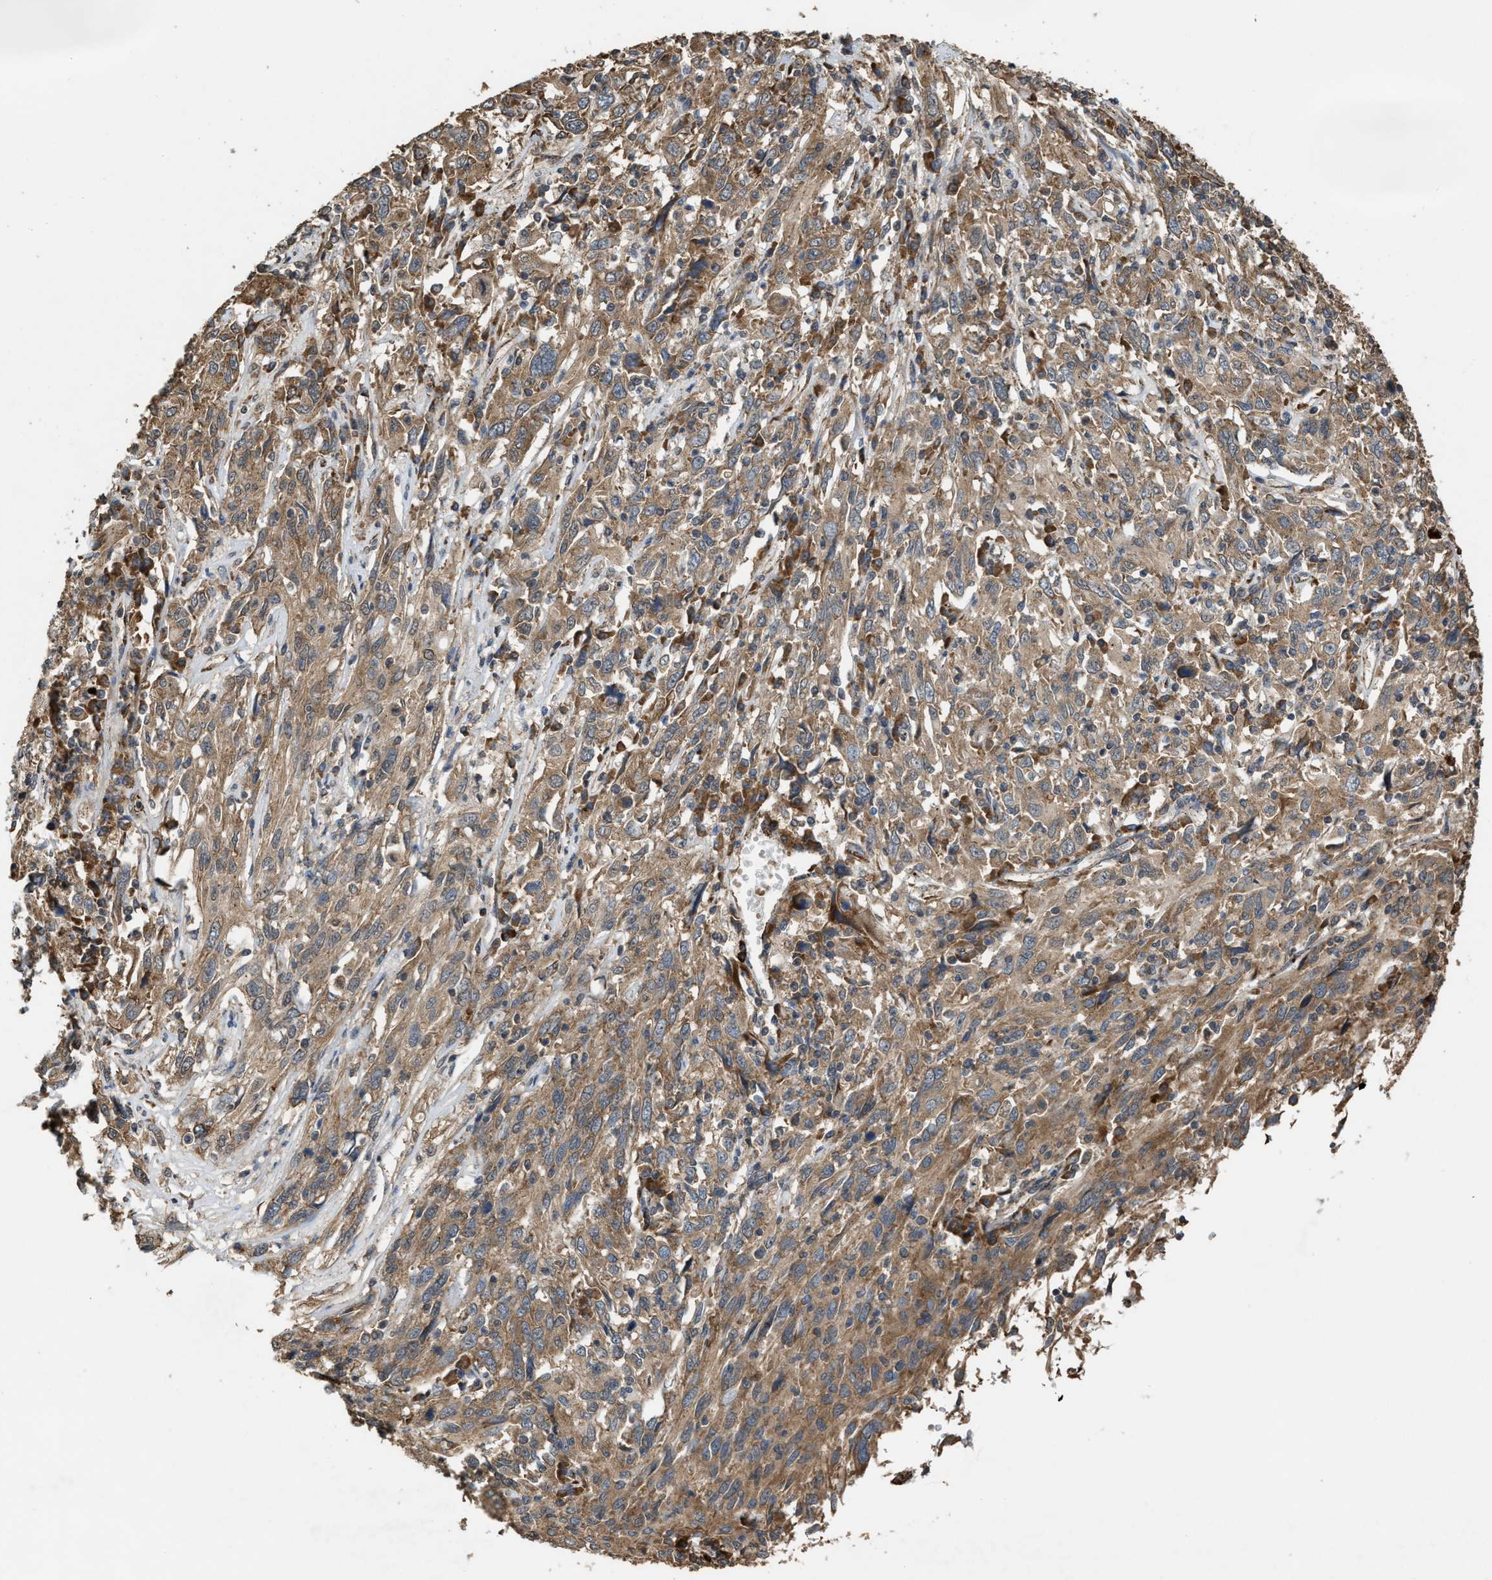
{"staining": {"intensity": "moderate", "quantity": ">75%", "location": "cytoplasmic/membranous"}, "tissue": "cervical cancer", "cell_type": "Tumor cells", "image_type": "cancer", "snomed": [{"axis": "morphology", "description": "Squamous cell carcinoma, NOS"}, {"axis": "topography", "description": "Cervix"}], "caption": "Cervical cancer (squamous cell carcinoma) stained for a protein (brown) demonstrates moderate cytoplasmic/membranous positive positivity in approximately >75% of tumor cells.", "gene": "ARHGEF5", "patient": {"sex": "female", "age": 46}}